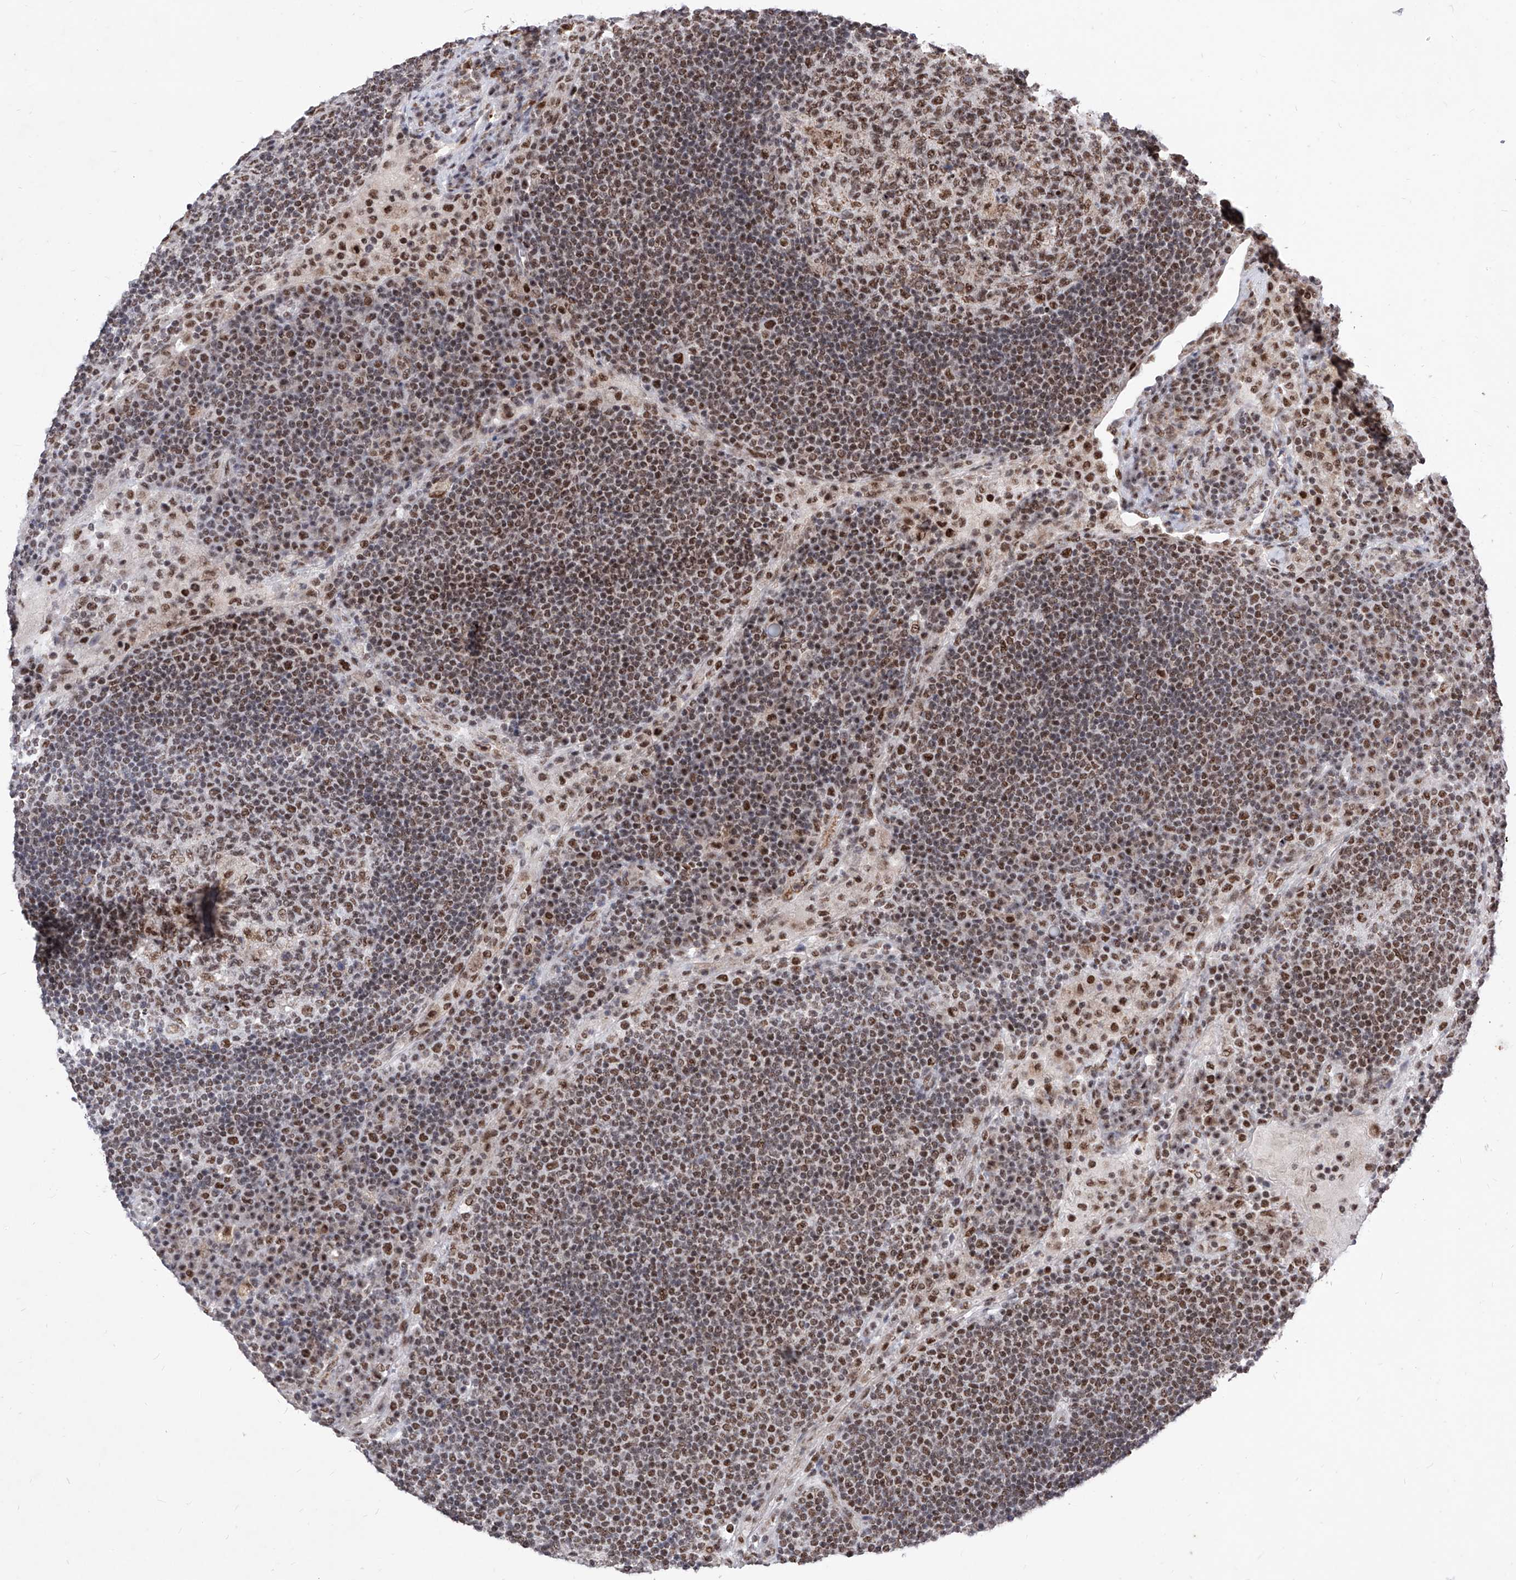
{"staining": {"intensity": "moderate", "quantity": ">75%", "location": "nuclear"}, "tissue": "lymph node", "cell_type": "Germinal center cells", "image_type": "normal", "snomed": [{"axis": "morphology", "description": "Normal tissue, NOS"}, {"axis": "topography", "description": "Lymph node"}], "caption": "An image showing moderate nuclear positivity in about >75% of germinal center cells in normal lymph node, as visualized by brown immunohistochemical staining.", "gene": "PHF5A", "patient": {"sex": "female", "age": 53}}